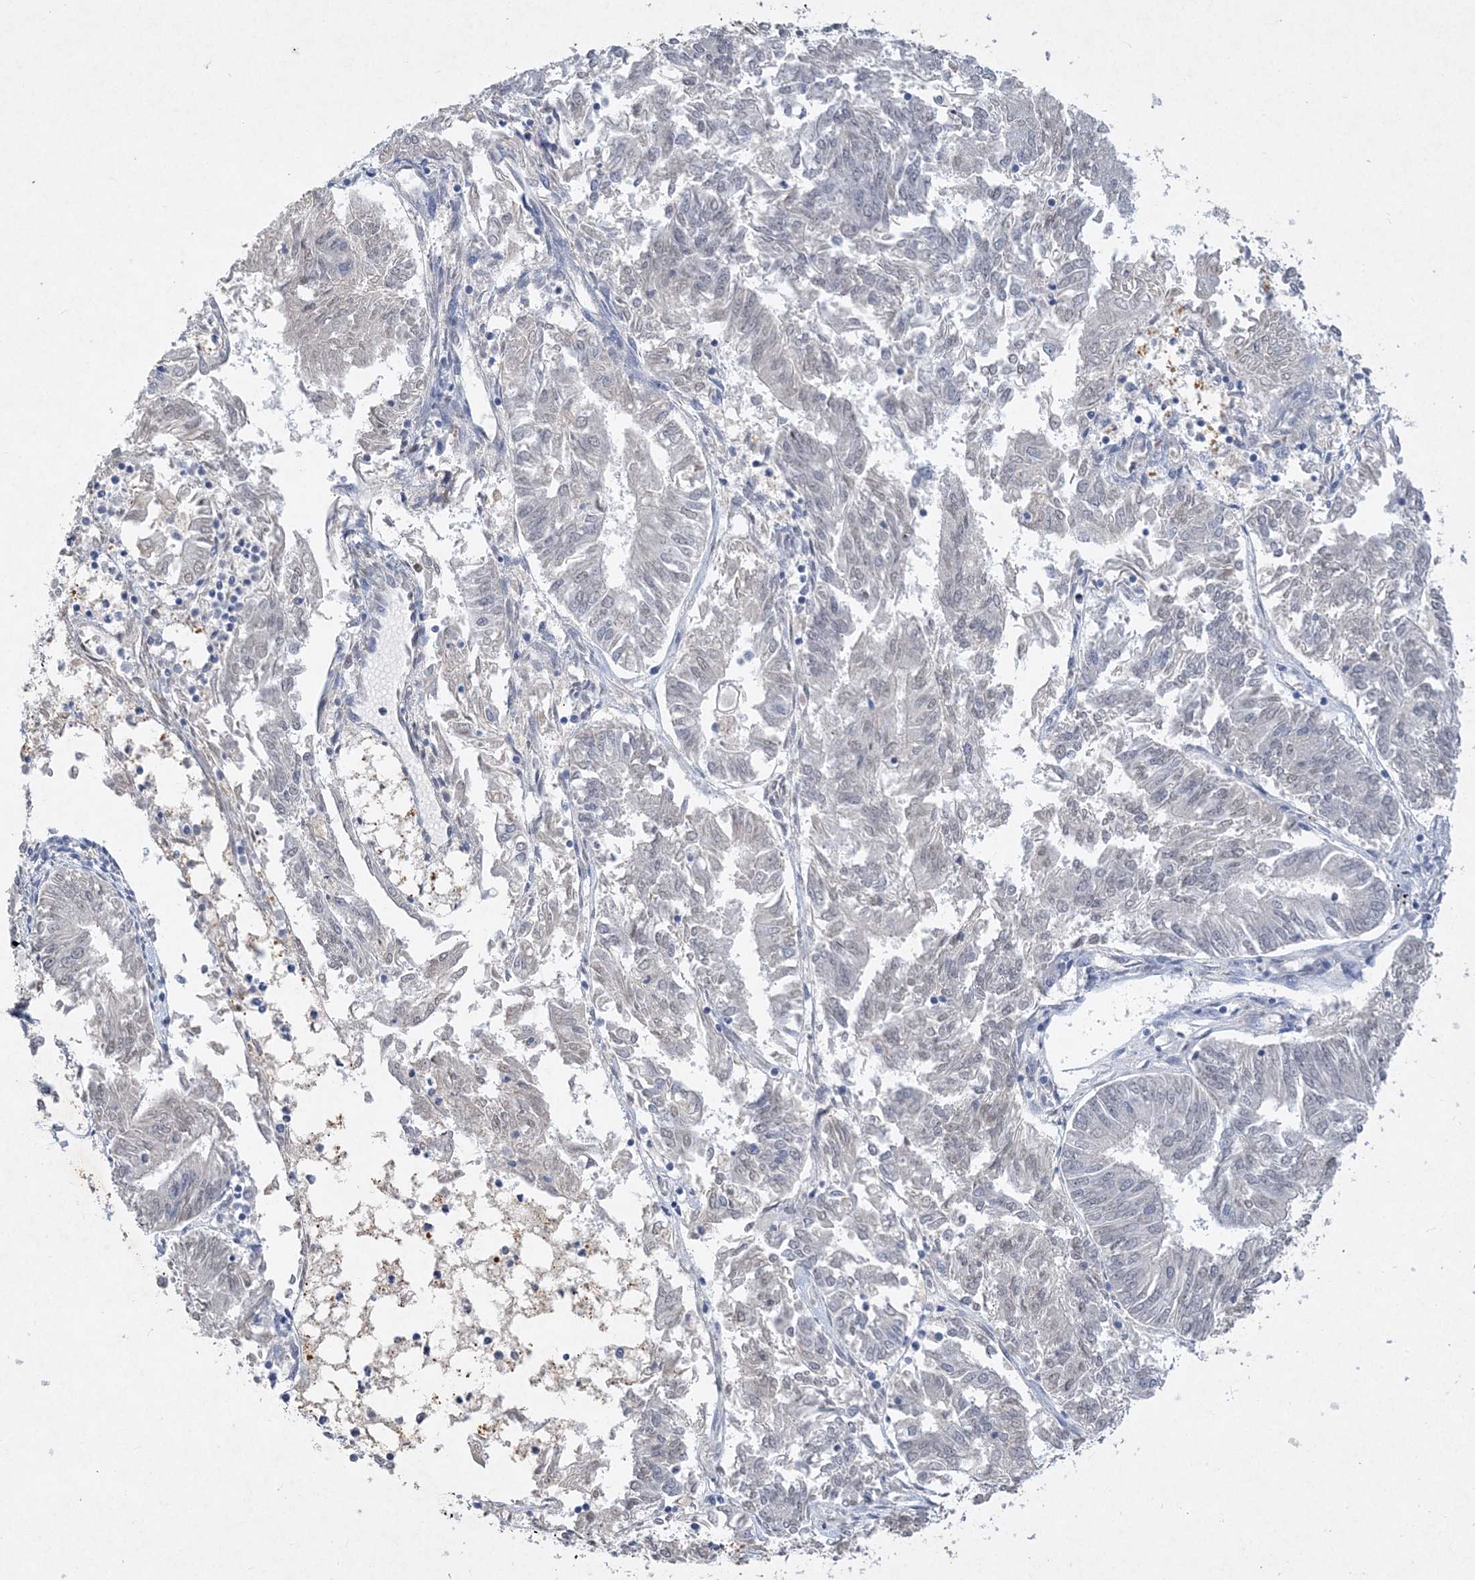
{"staining": {"intensity": "negative", "quantity": "none", "location": "none"}, "tissue": "endometrial cancer", "cell_type": "Tumor cells", "image_type": "cancer", "snomed": [{"axis": "morphology", "description": "Adenocarcinoma, NOS"}, {"axis": "topography", "description": "Endometrium"}], "caption": "Tumor cells are negative for brown protein staining in endometrial cancer (adenocarcinoma).", "gene": "C11orf58", "patient": {"sex": "female", "age": 58}}